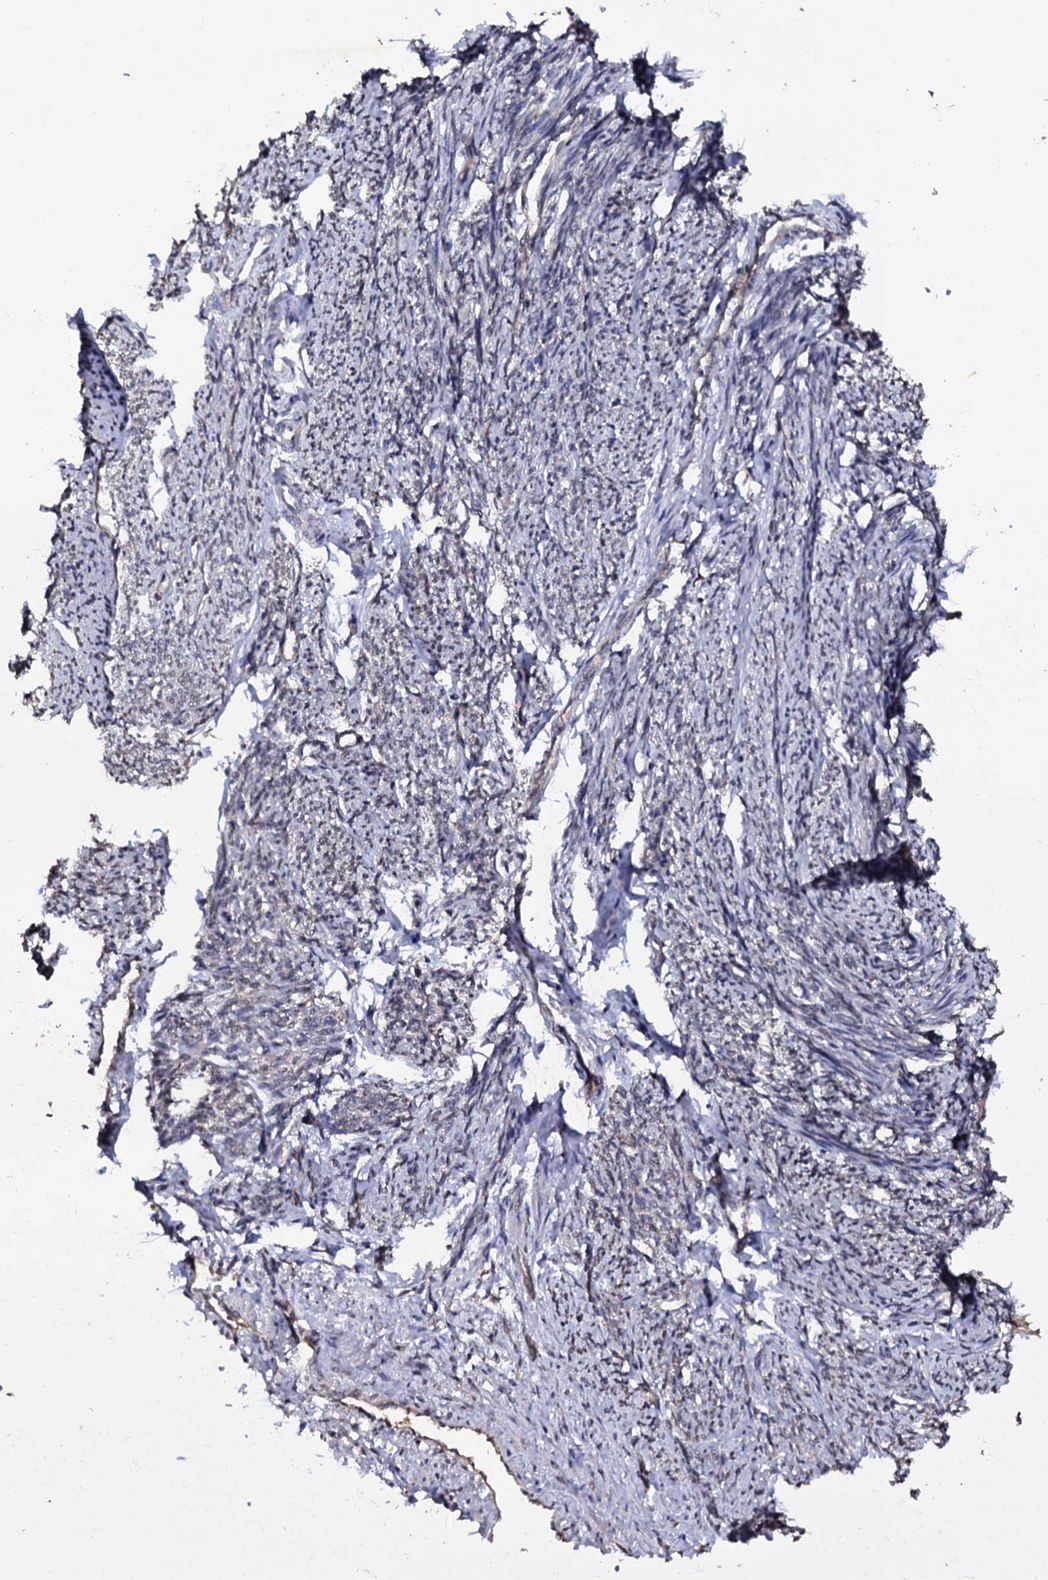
{"staining": {"intensity": "weak", "quantity": "25%-75%", "location": "cytoplasmic/membranous"}, "tissue": "smooth muscle", "cell_type": "Smooth muscle cells", "image_type": "normal", "snomed": [{"axis": "morphology", "description": "Normal tissue, NOS"}, {"axis": "topography", "description": "Smooth muscle"}, {"axis": "topography", "description": "Uterus"}], "caption": "Smooth muscle stained with DAB immunohistochemistry demonstrates low levels of weak cytoplasmic/membranous positivity in approximately 25%-75% of smooth muscle cells.", "gene": "CRYL1", "patient": {"sex": "female", "age": 59}}